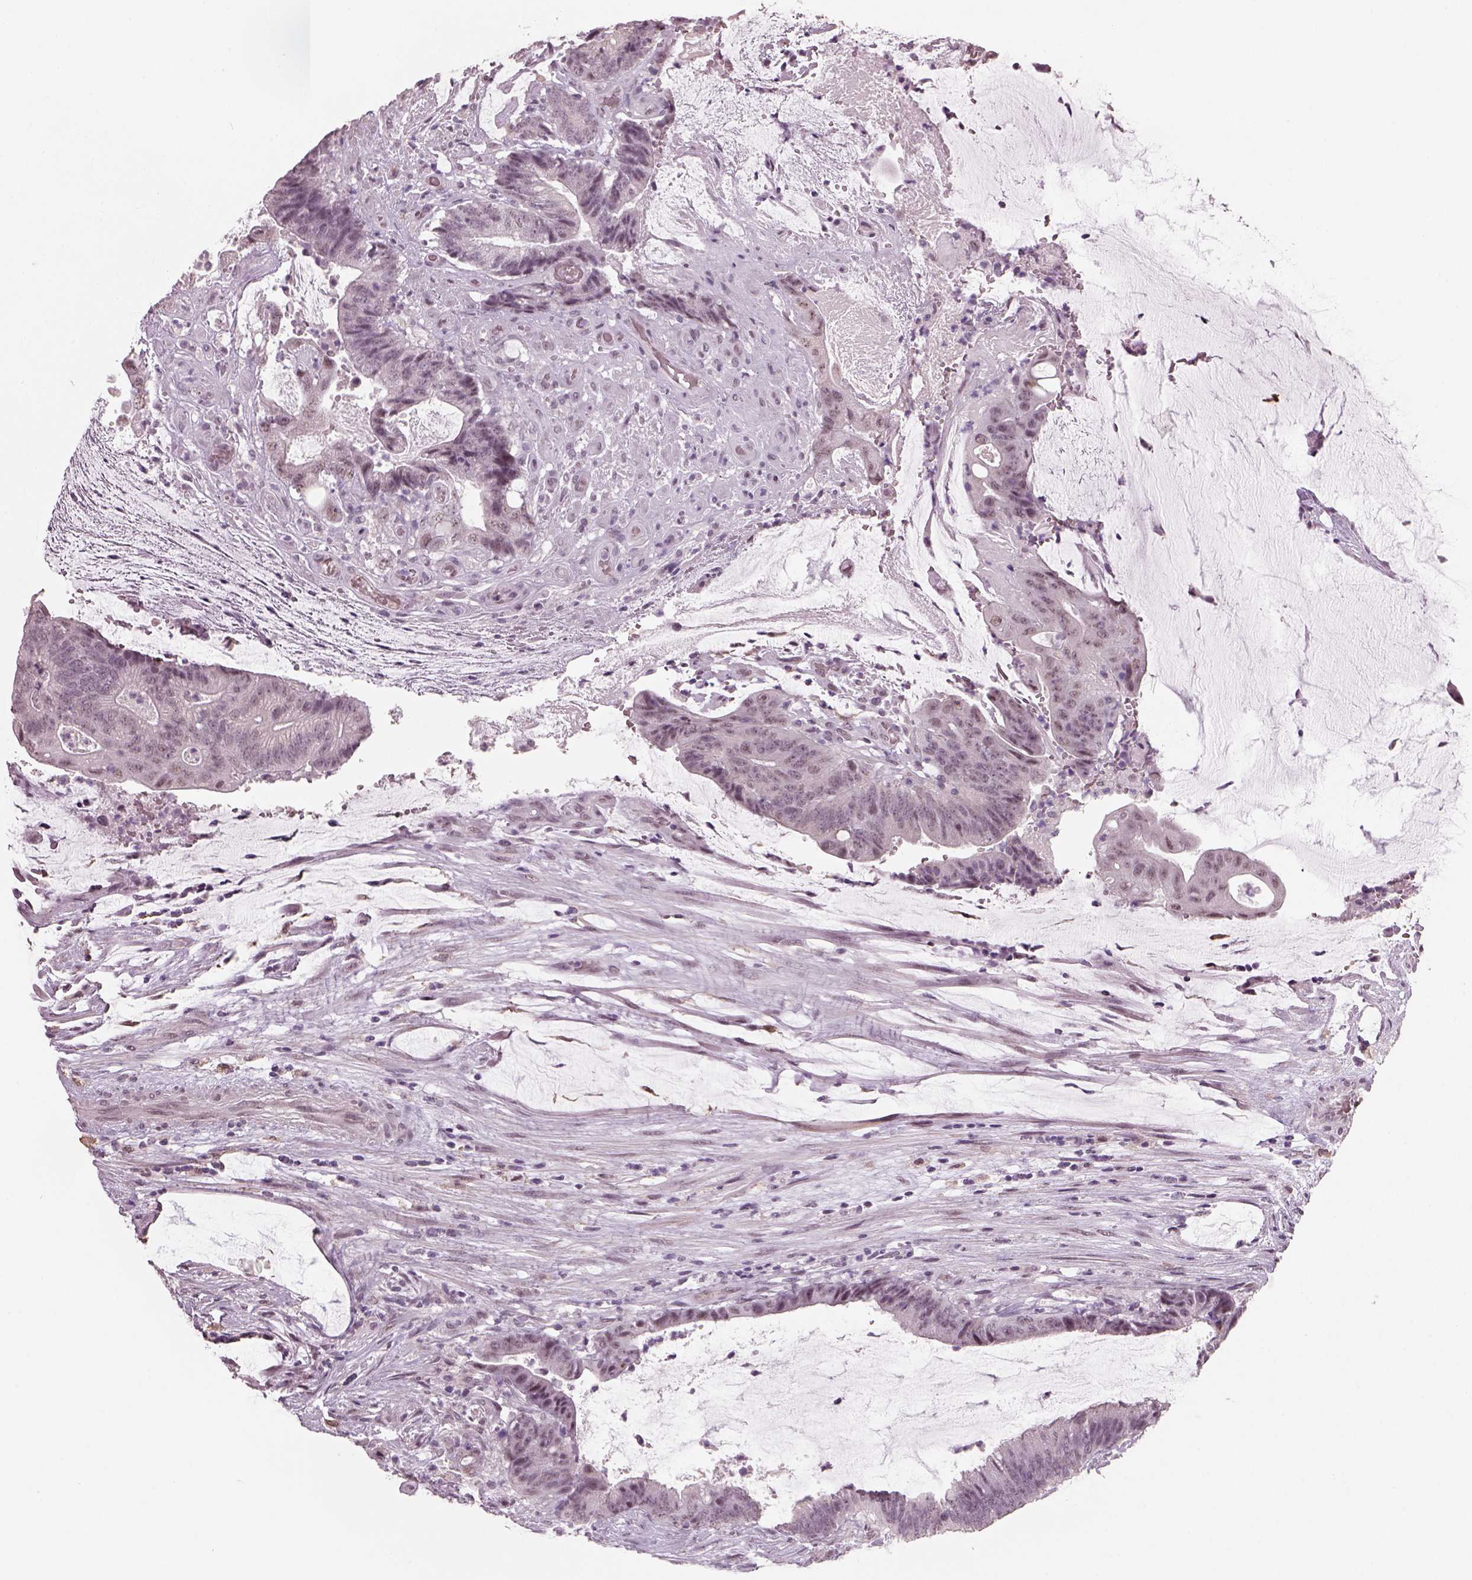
{"staining": {"intensity": "negative", "quantity": "none", "location": "none"}, "tissue": "colorectal cancer", "cell_type": "Tumor cells", "image_type": "cancer", "snomed": [{"axis": "morphology", "description": "Adenocarcinoma, NOS"}, {"axis": "topography", "description": "Colon"}], "caption": "A histopathology image of human colorectal adenocarcinoma is negative for staining in tumor cells.", "gene": "NAT8", "patient": {"sex": "female", "age": 43}}